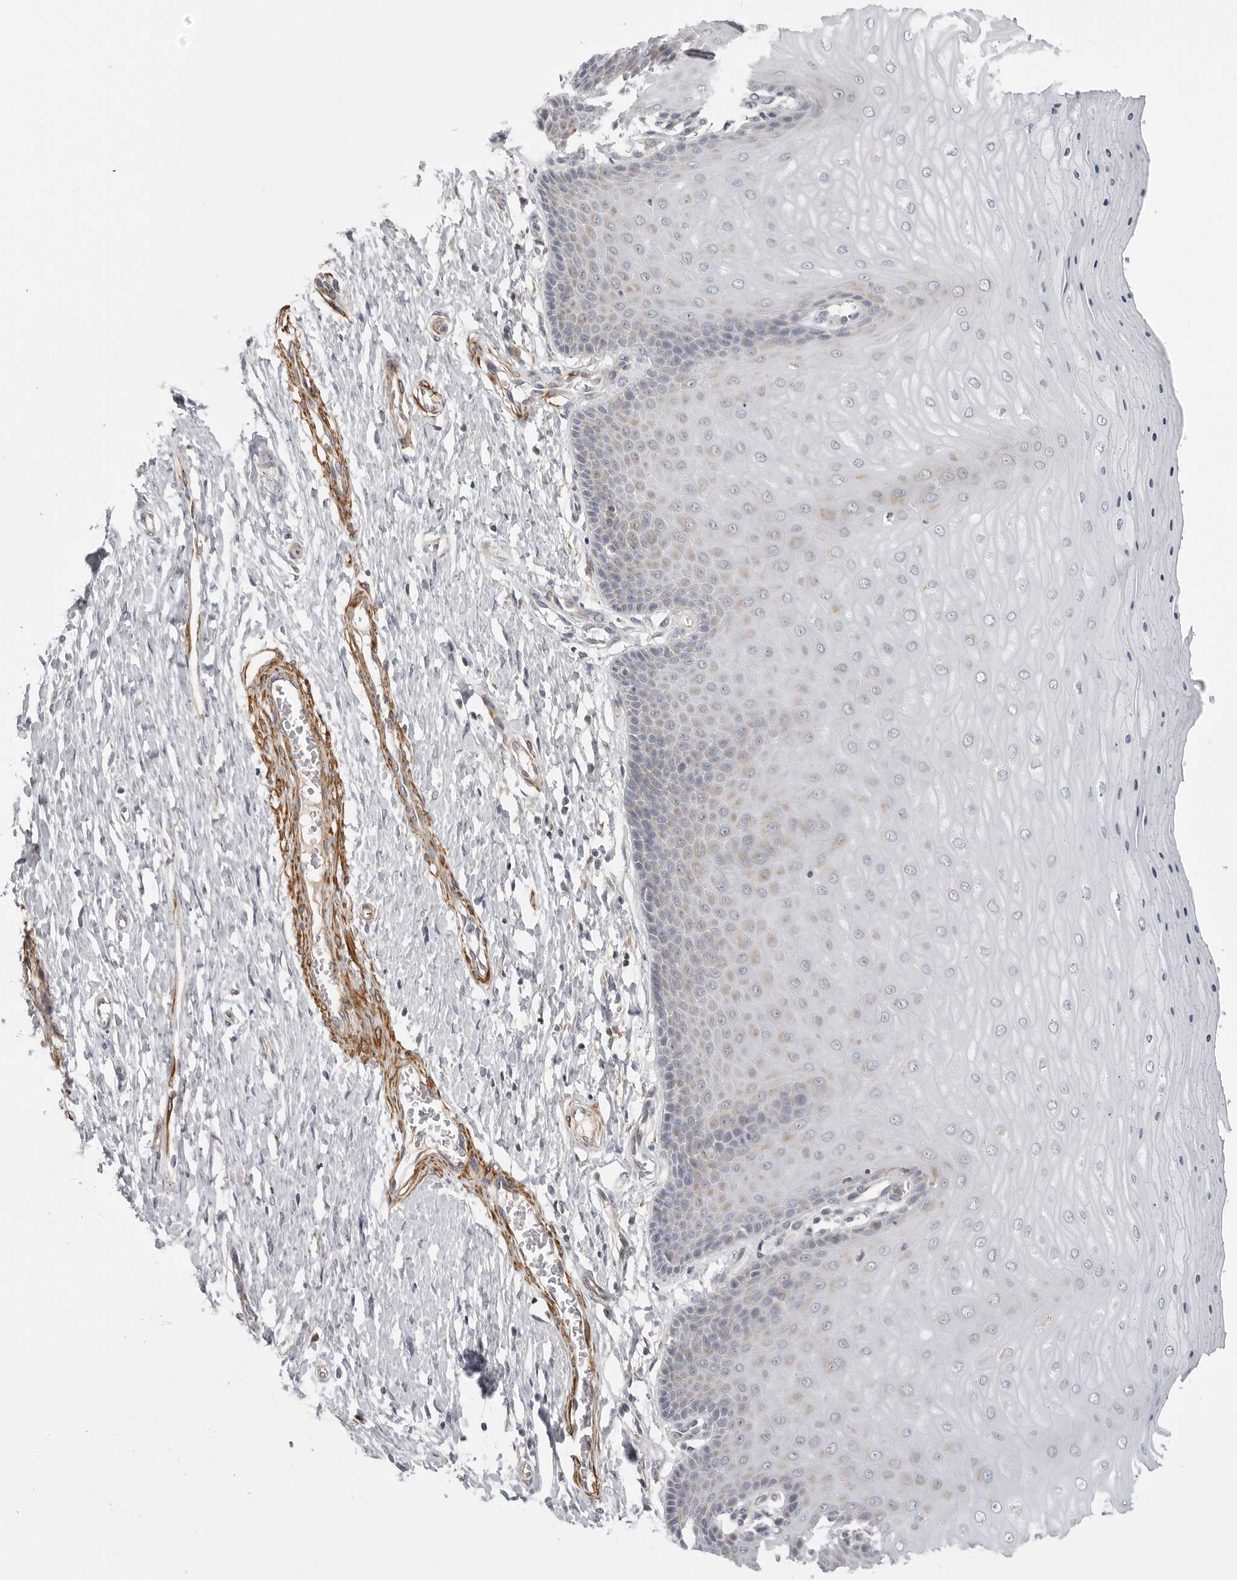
{"staining": {"intensity": "negative", "quantity": "none", "location": "none"}, "tissue": "cervix", "cell_type": "Glandular cells", "image_type": "normal", "snomed": [{"axis": "morphology", "description": "Normal tissue, NOS"}, {"axis": "topography", "description": "Cervix"}], "caption": "Cervix stained for a protein using immunohistochemistry exhibits no staining glandular cells.", "gene": "MAP7D1", "patient": {"sex": "female", "age": 55}}